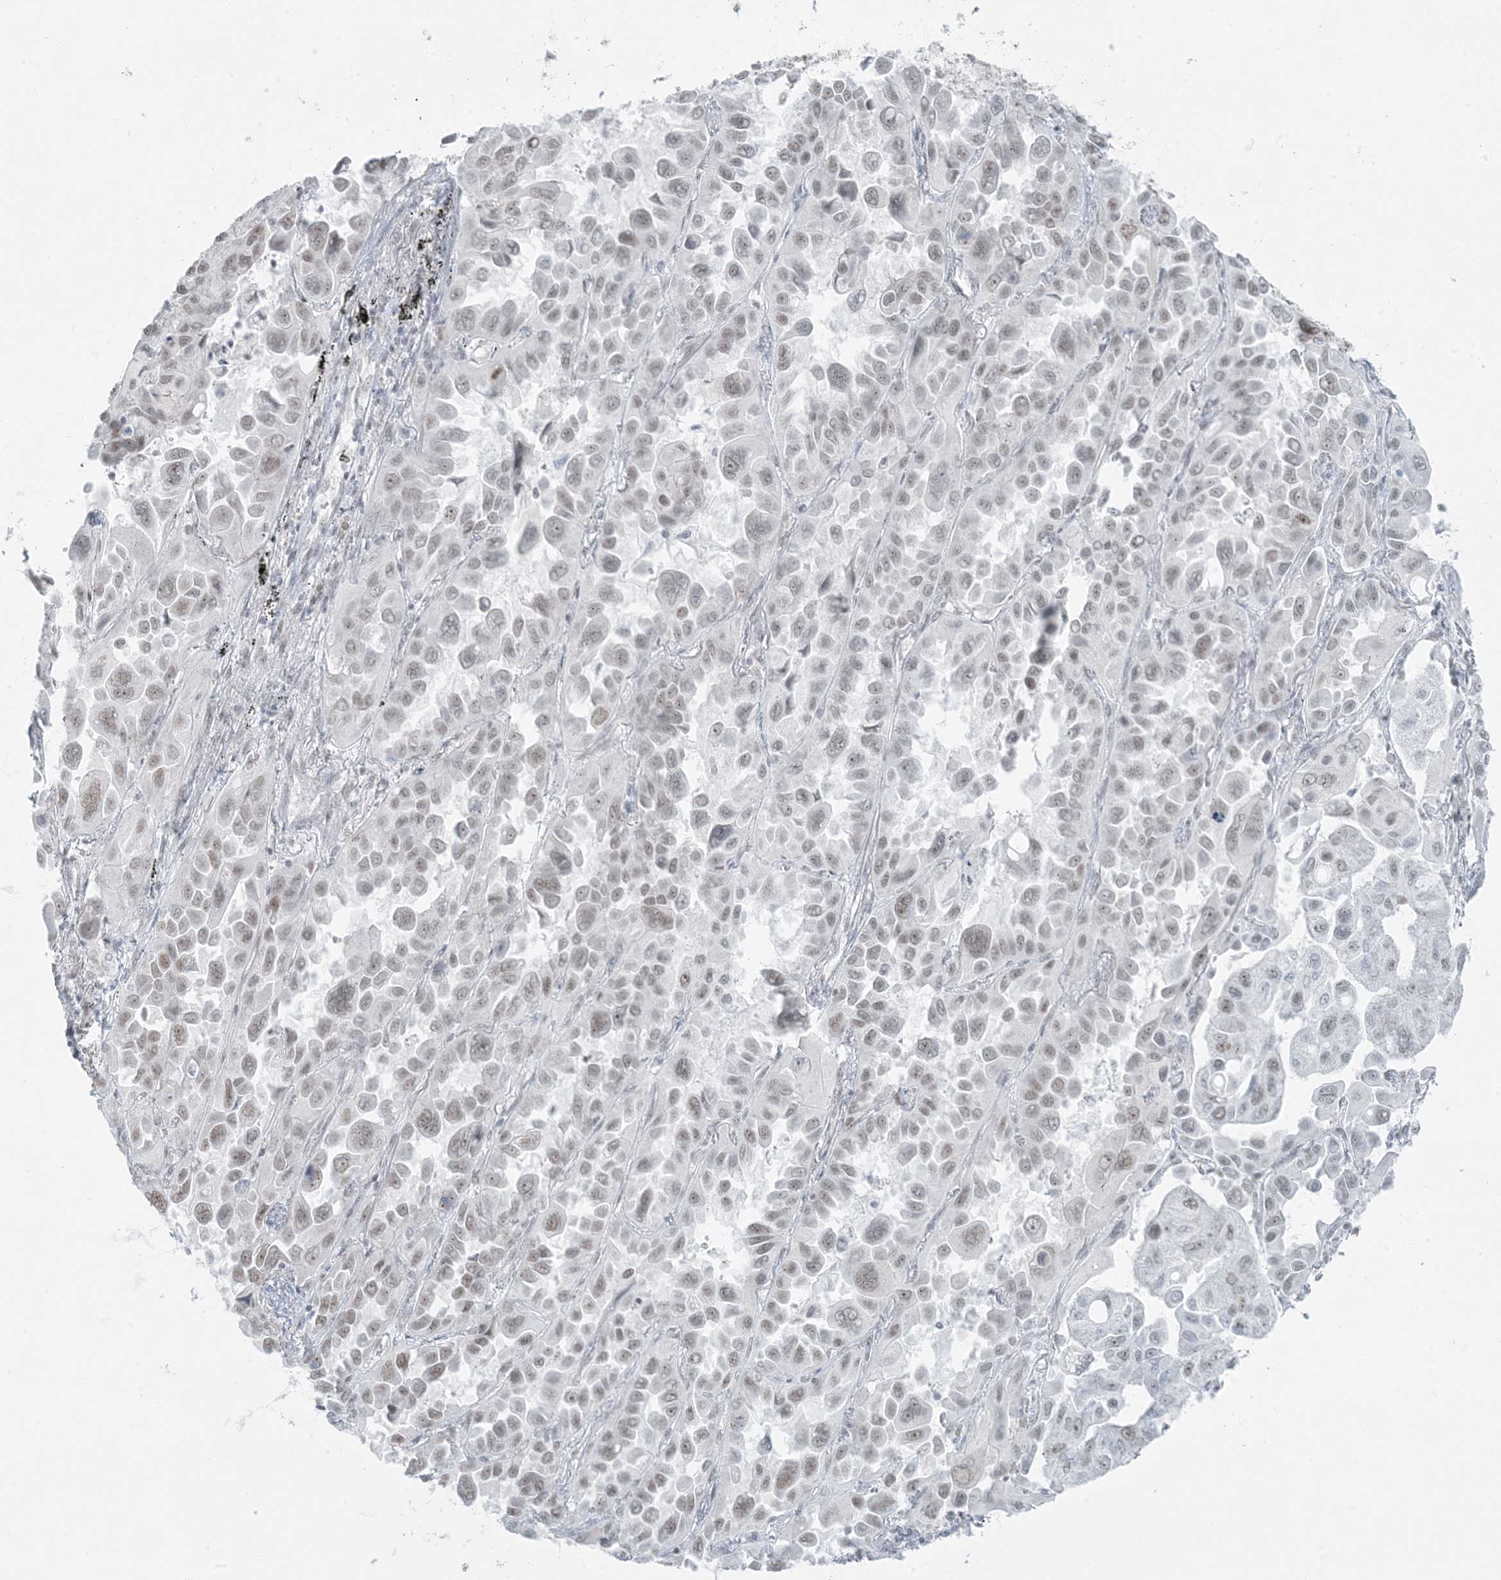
{"staining": {"intensity": "weak", "quantity": "<25%", "location": "nuclear"}, "tissue": "lung cancer", "cell_type": "Tumor cells", "image_type": "cancer", "snomed": [{"axis": "morphology", "description": "Adenocarcinoma, NOS"}, {"axis": "topography", "description": "Lung"}], "caption": "Human lung adenocarcinoma stained for a protein using IHC demonstrates no staining in tumor cells.", "gene": "ZNF787", "patient": {"sex": "male", "age": 64}}